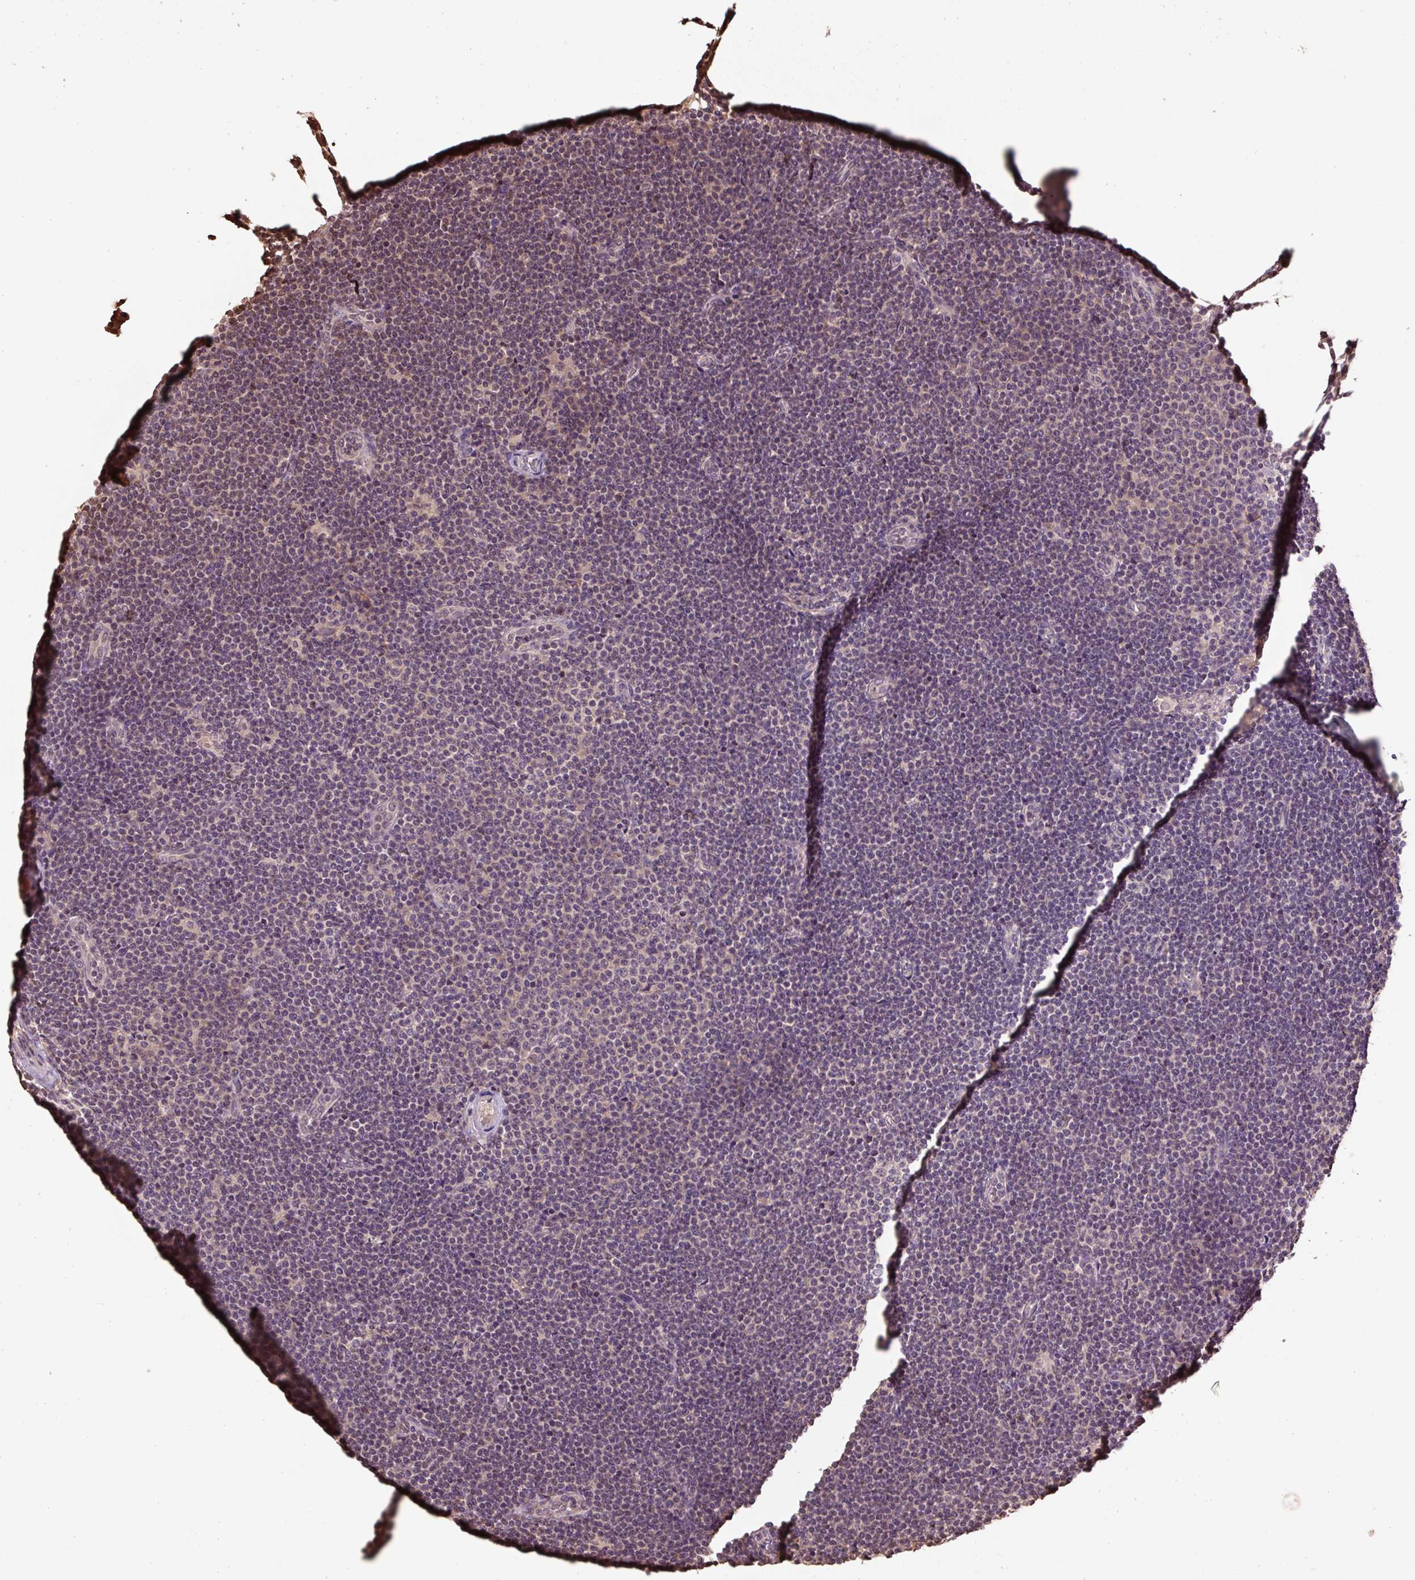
{"staining": {"intensity": "weak", "quantity": "25%-75%", "location": "nuclear"}, "tissue": "lymphoma", "cell_type": "Tumor cells", "image_type": "cancer", "snomed": [{"axis": "morphology", "description": "Malignant lymphoma, non-Hodgkin's type, Low grade"}, {"axis": "topography", "description": "Lymph node"}], "caption": "About 25%-75% of tumor cells in human lymphoma display weak nuclear protein expression as visualized by brown immunohistochemical staining.", "gene": "TMEM170B", "patient": {"sex": "male", "age": 48}}